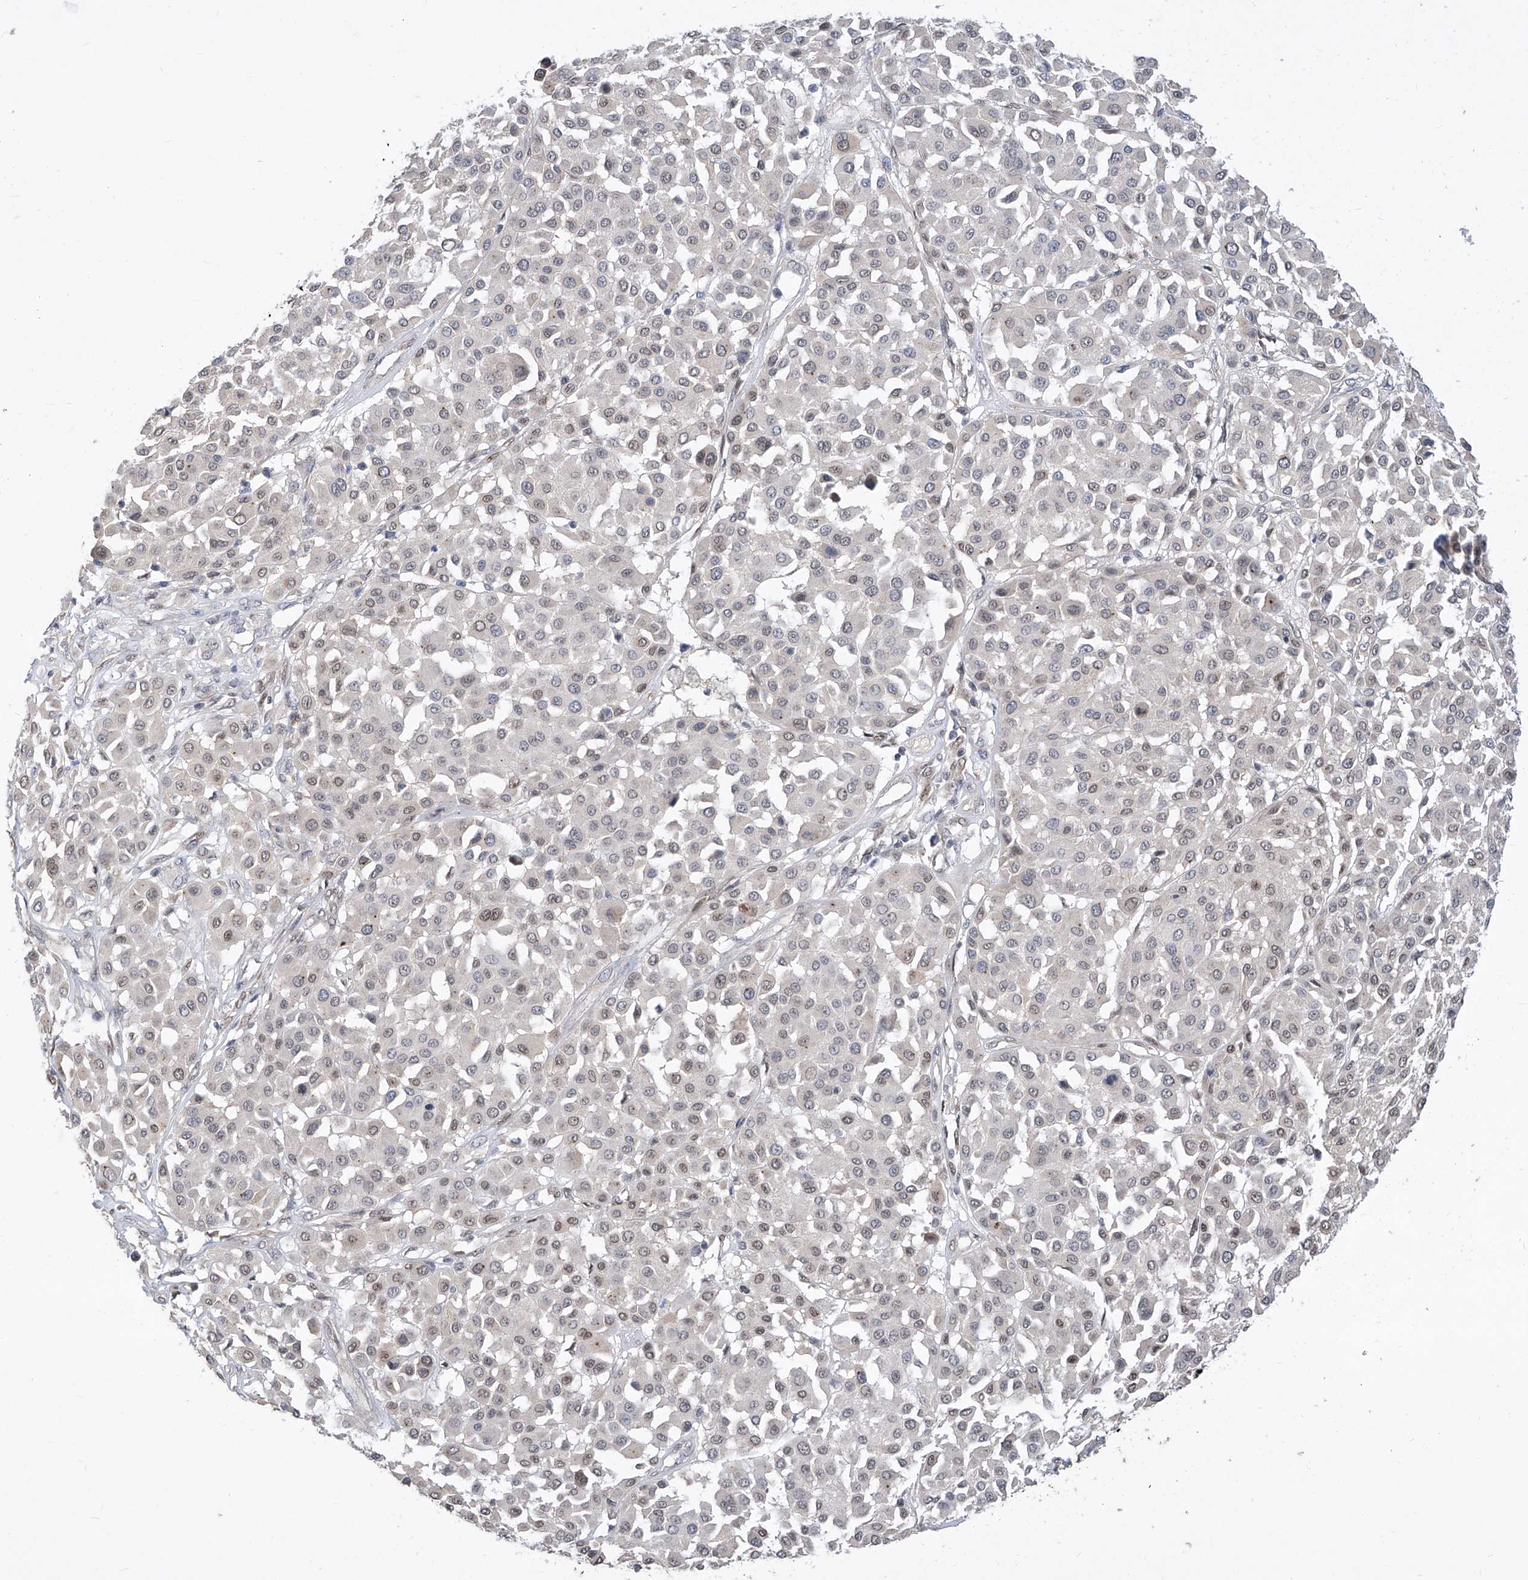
{"staining": {"intensity": "weak", "quantity": "<25%", "location": "nuclear"}, "tissue": "melanoma", "cell_type": "Tumor cells", "image_type": "cancer", "snomed": [{"axis": "morphology", "description": "Malignant melanoma, Metastatic site"}, {"axis": "topography", "description": "Soft tissue"}], "caption": "Immunohistochemical staining of malignant melanoma (metastatic site) shows no significant staining in tumor cells. The staining was performed using DAB (3,3'-diaminobenzidine) to visualize the protein expression in brown, while the nuclei were stained in blue with hematoxylin (Magnification: 20x).", "gene": "CETN2", "patient": {"sex": "male", "age": 41}}